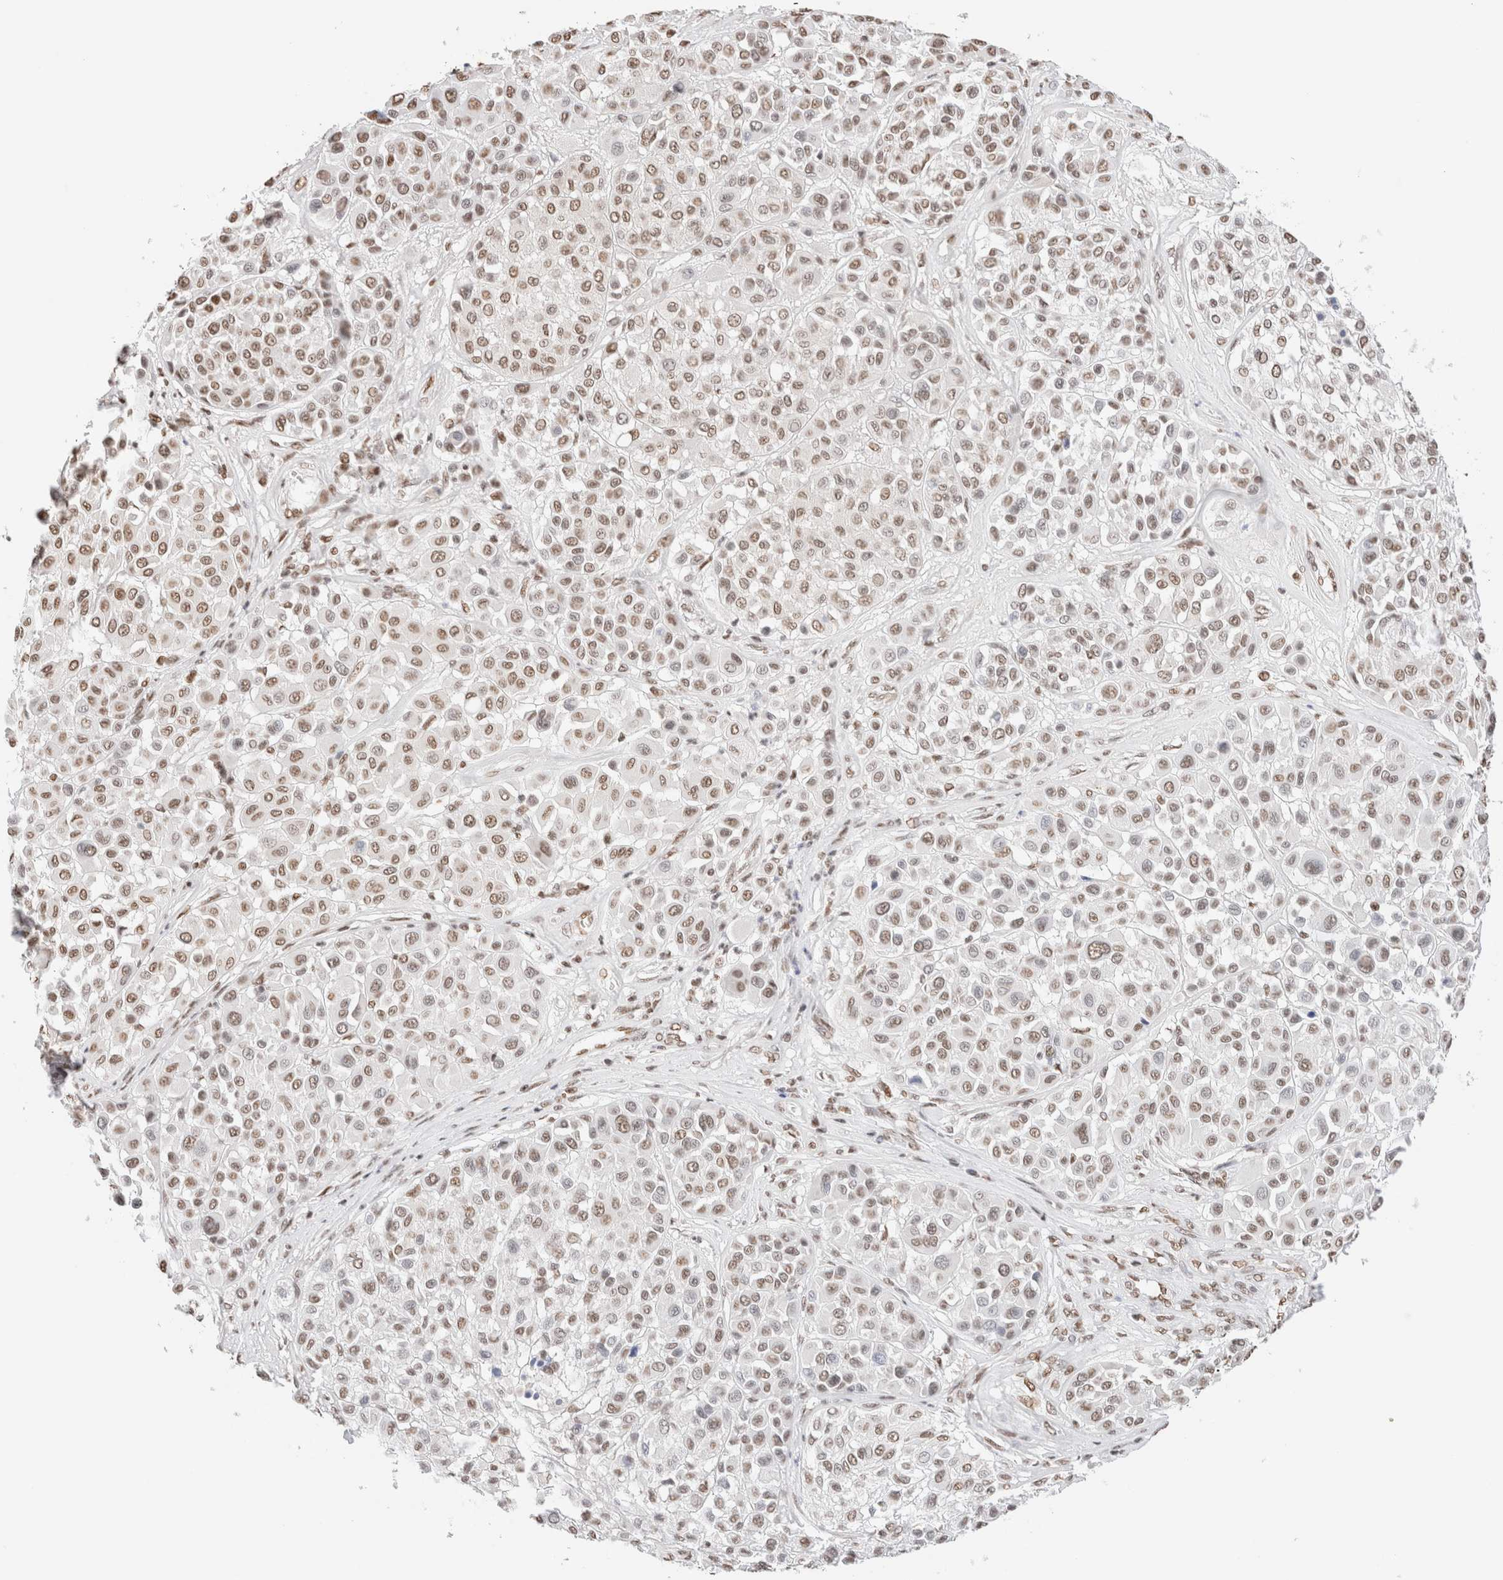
{"staining": {"intensity": "moderate", "quantity": ">75%", "location": "nuclear"}, "tissue": "melanoma", "cell_type": "Tumor cells", "image_type": "cancer", "snomed": [{"axis": "morphology", "description": "Malignant melanoma, Metastatic site"}, {"axis": "topography", "description": "Soft tissue"}], "caption": "DAB immunohistochemical staining of melanoma reveals moderate nuclear protein expression in about >75% of tumor cells.", "gene": "SUPT3H", "patient": {"sex": "male", "age": 41}}